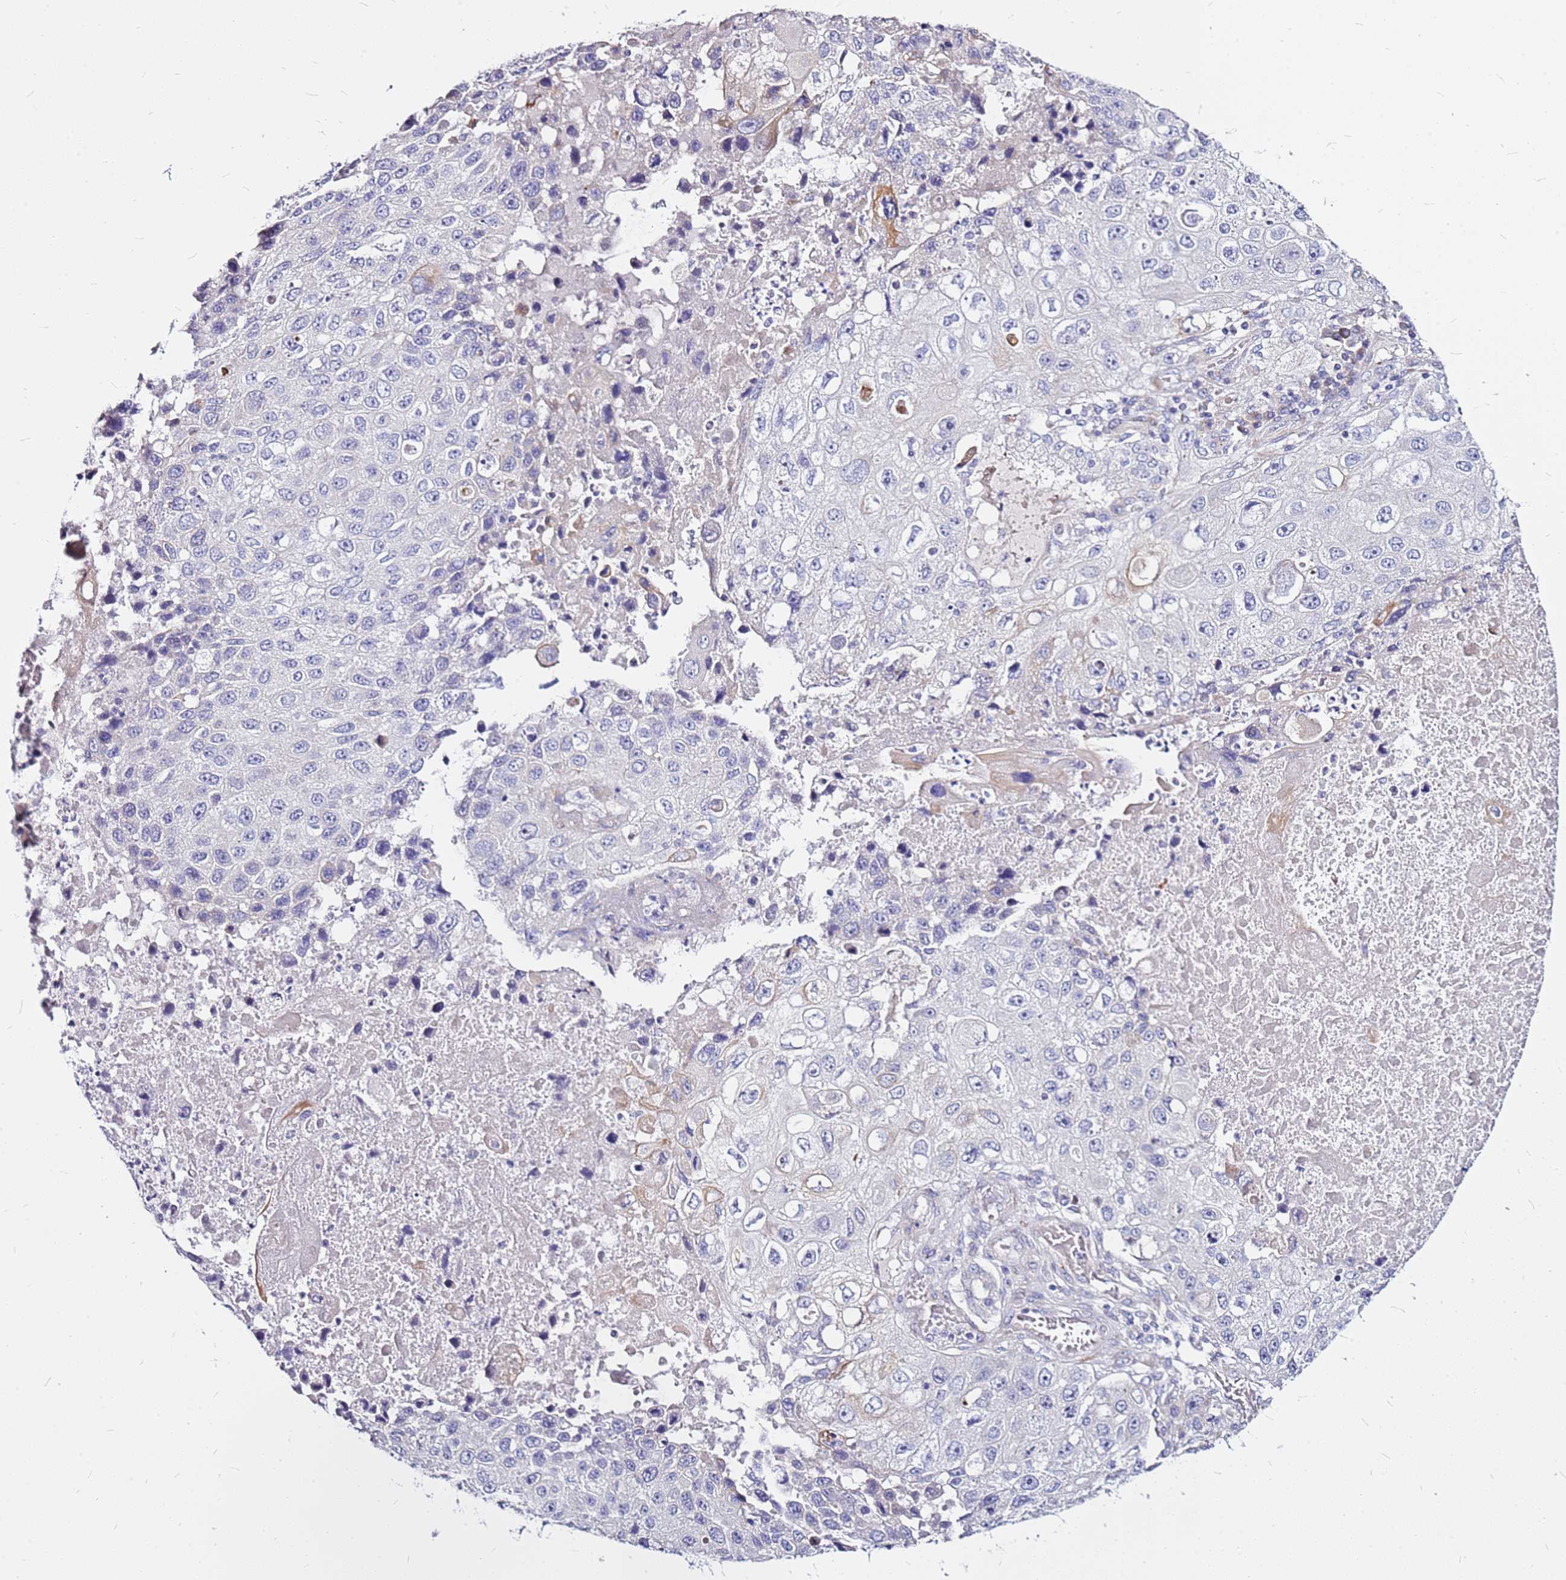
{"staining": {"intensity": "negative", "quantity": "none", "location": "none"}, "tissue": "lung cancer", "cell_type": "Tumor cells", "image_type": "cancer", "snomed": [{"axis": "morphology", "description": "Squamous cell carcinoma, NOS"}, {"axis": "topography", "description": "Lung"}], "caption": "High magnification brightfield microscopy of squamous cell carcinoma (lung) stained with DAB (3,3'-diaminobenzidine) (brown) and counterstained with hematoxylin (blue): tumor cells show no significant expression.", "gene": "CASD1", "patient": {"sex": "male", "age": 61}}